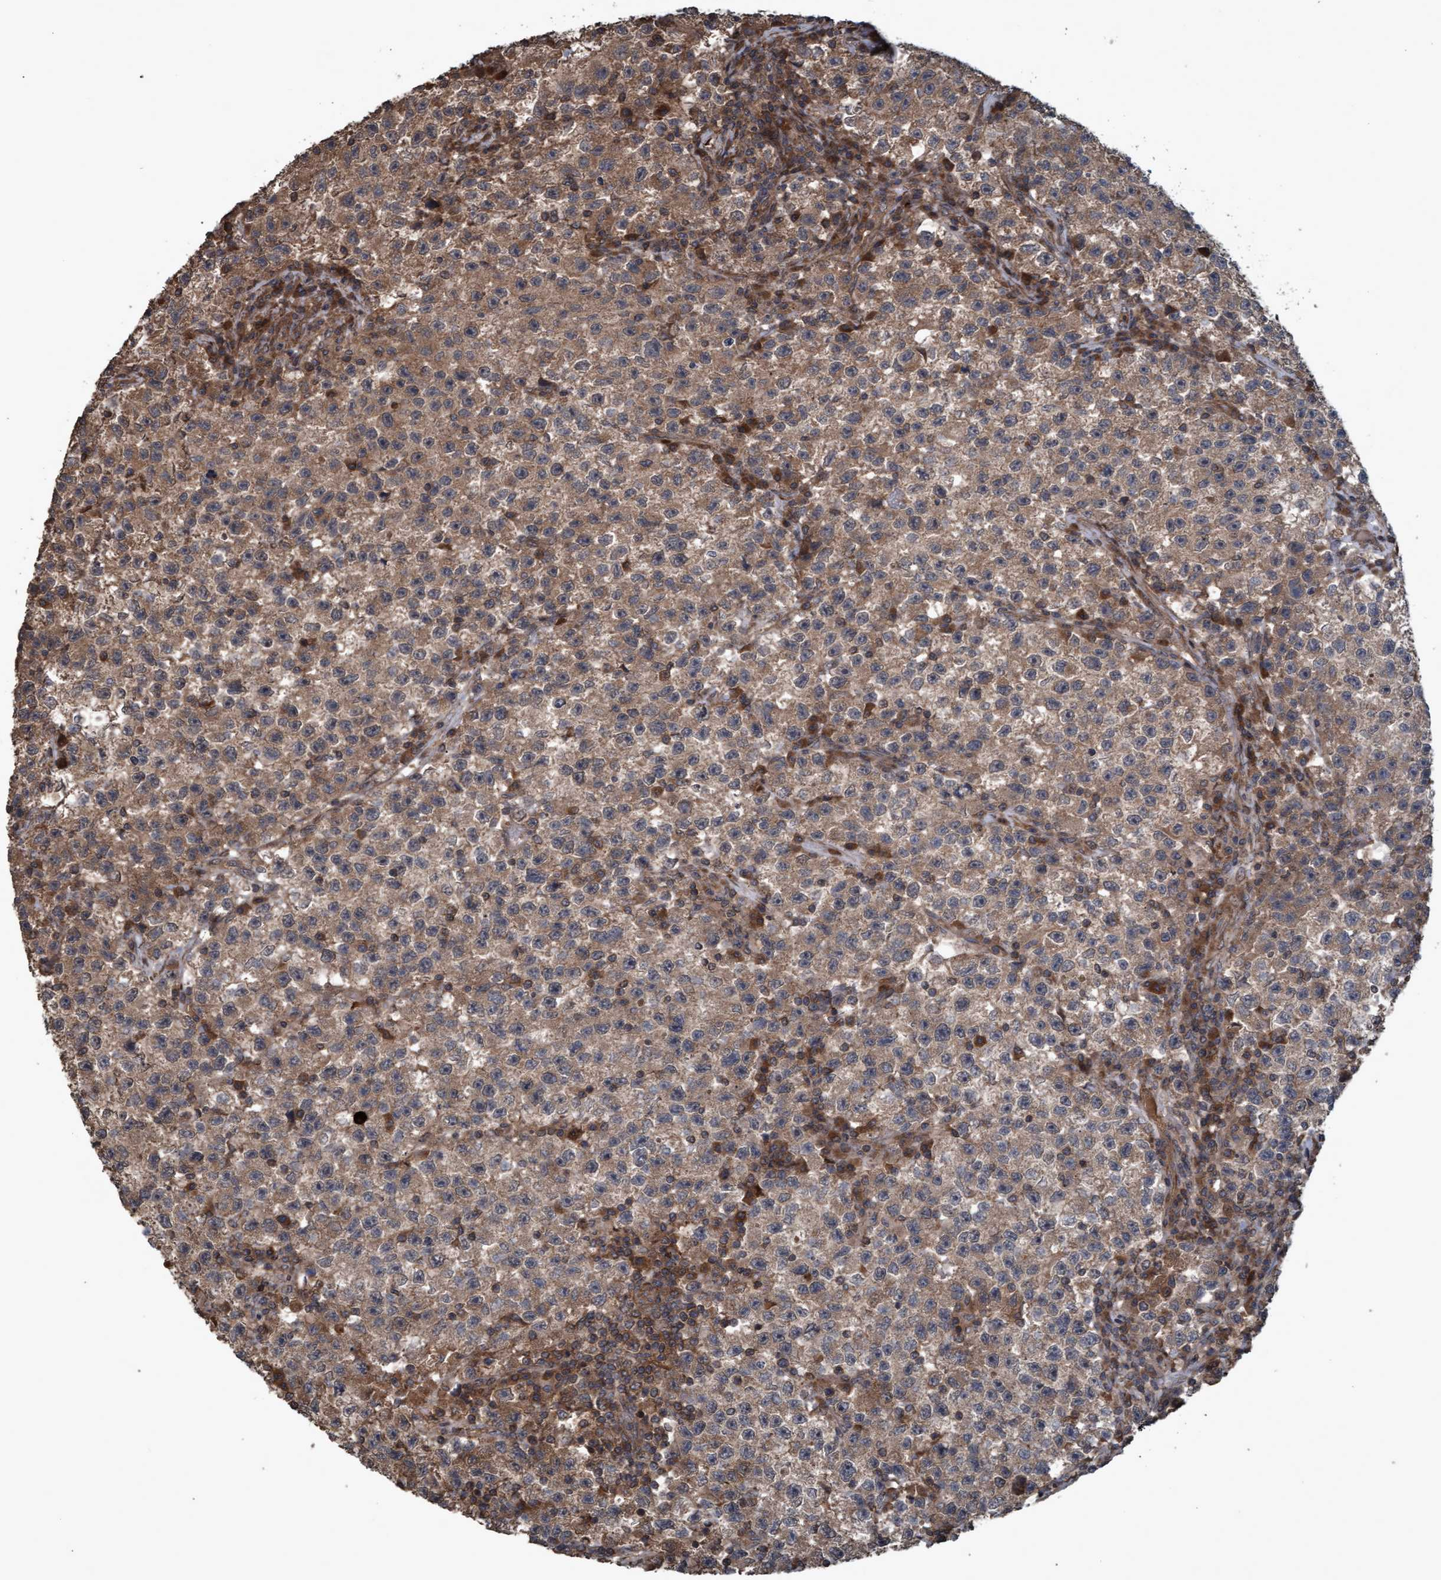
{"staining": {"intensity": "moderate", "quantity": ">75%", "location": "cytoplasmic/membranous"}, "tissue": "testis cancer", "cell_type": "Tumor cells", "image_type": "cancer", "snomed": [{"axis": "morphology", "description": "Seminoma, NOS"}, {"axis": "topography", "description": "Testis"}], "caption": "This is a histology image of IHC staining of seminoma (testis), which shows moderate staining in the cytoplasmic/membranous of tumor cells.", "gene": "GGT6", "patient": {"sex": "male", "age": 22}}